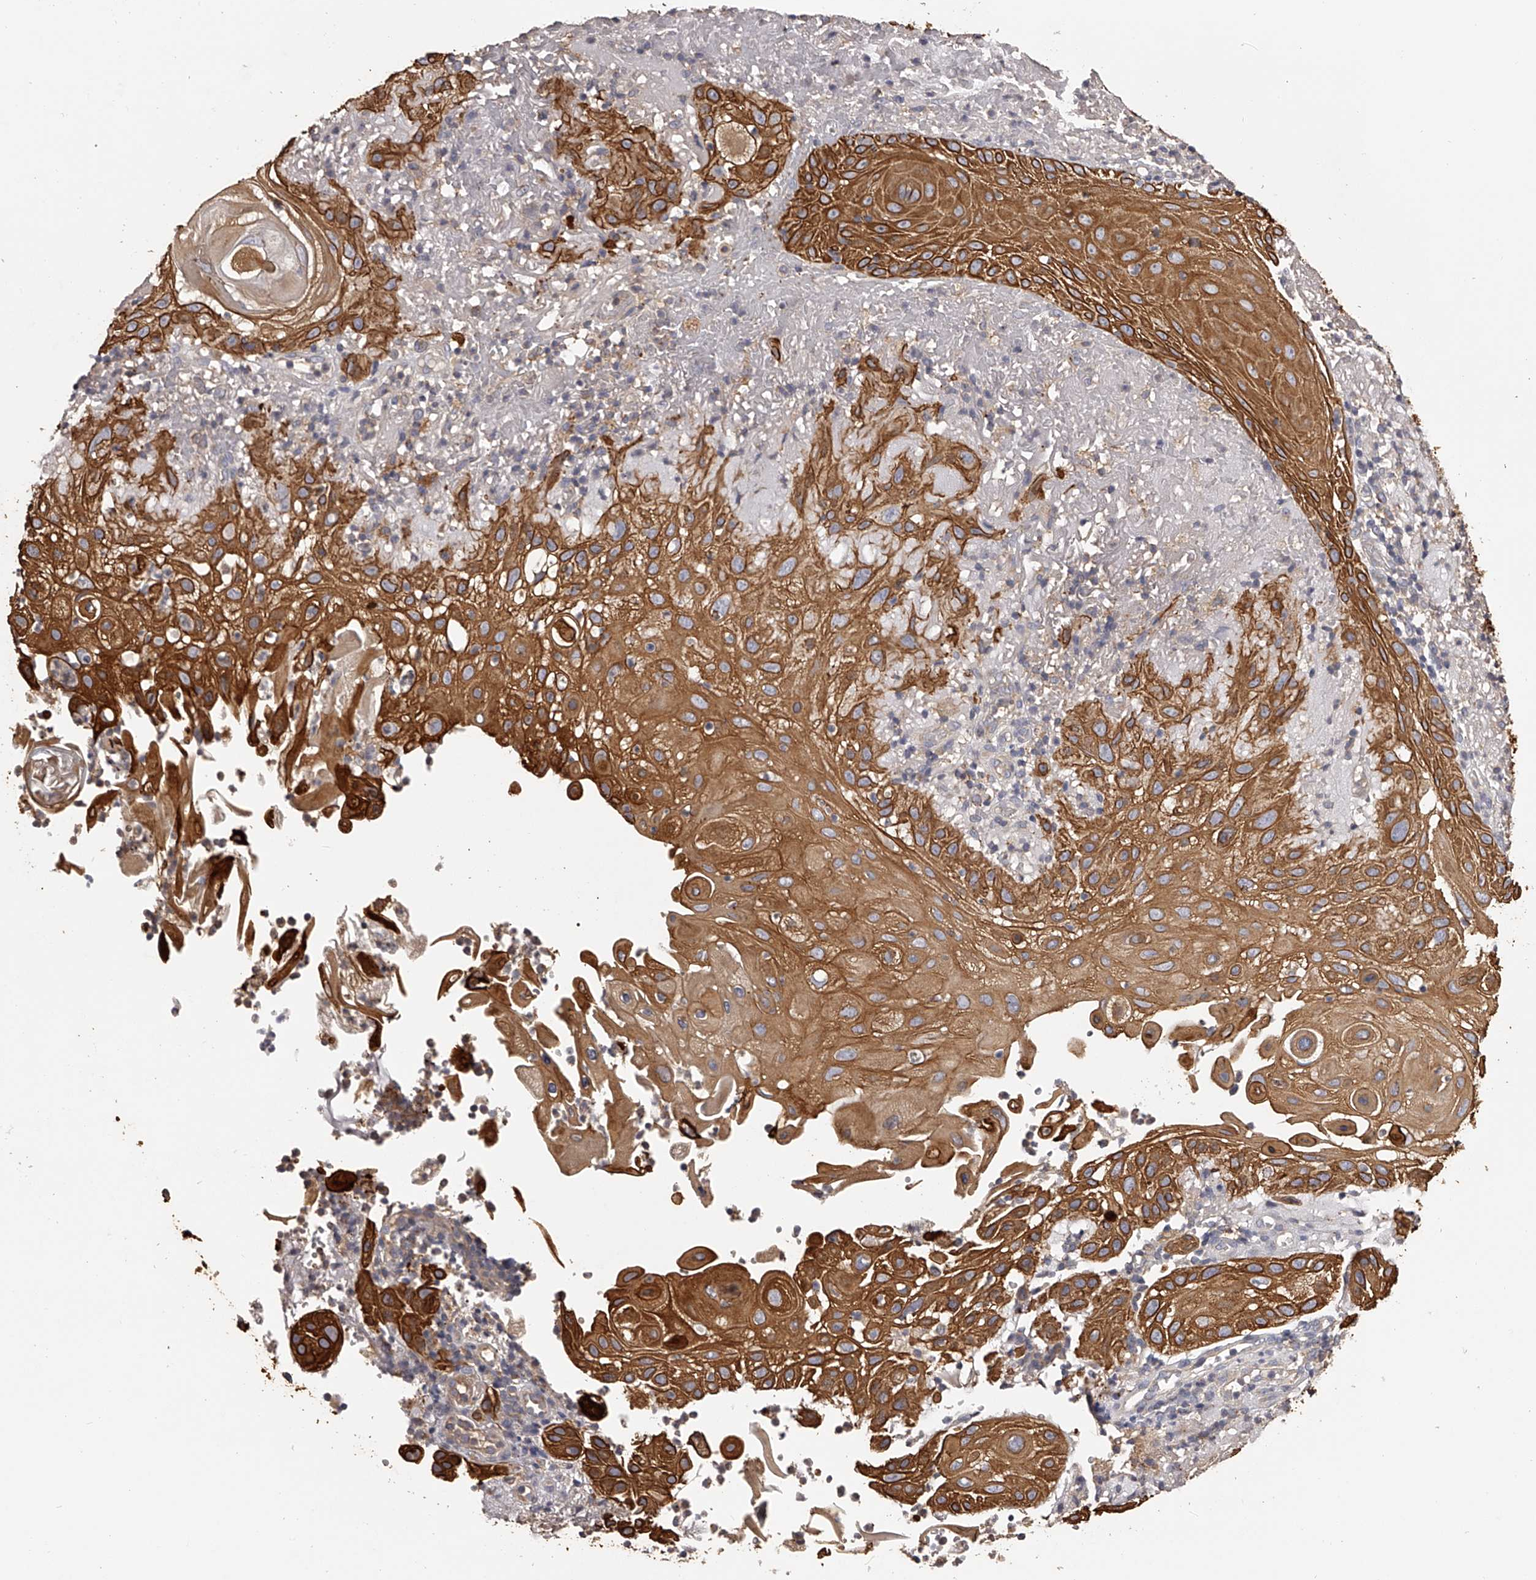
{"staining": {"intensity": "strong", "quantity": ">75%", "location": "cytoplasmic/membranous"}, "tissue": "skin cancer", "cell_type": "Tumor cells", "image_type": "cancer", "snomed": [{"axis": "morphology", "description": "Normal tissue, NOS"}, {"axis": "morphology", "description": "Squamous cell carcinoma, NOS"}, {"axis": "topography", "description": "Skin"}], "caption": "Immunohistochemistry (IHC) staining of skin squamous cell carcinoma, which displays high levels of strong cytoplasmic/membranous staining in about >75% of tumor cells indicating strong cytoplasmic/membranous protein staining. The staining was performed using DAB (3,3'-diaminobenzidine) (brown) for protein detection and nuclei were counterstained in hematoxylin (blue).", "gene": "TNN", "patient": {"sex": "female", "age": 96}}